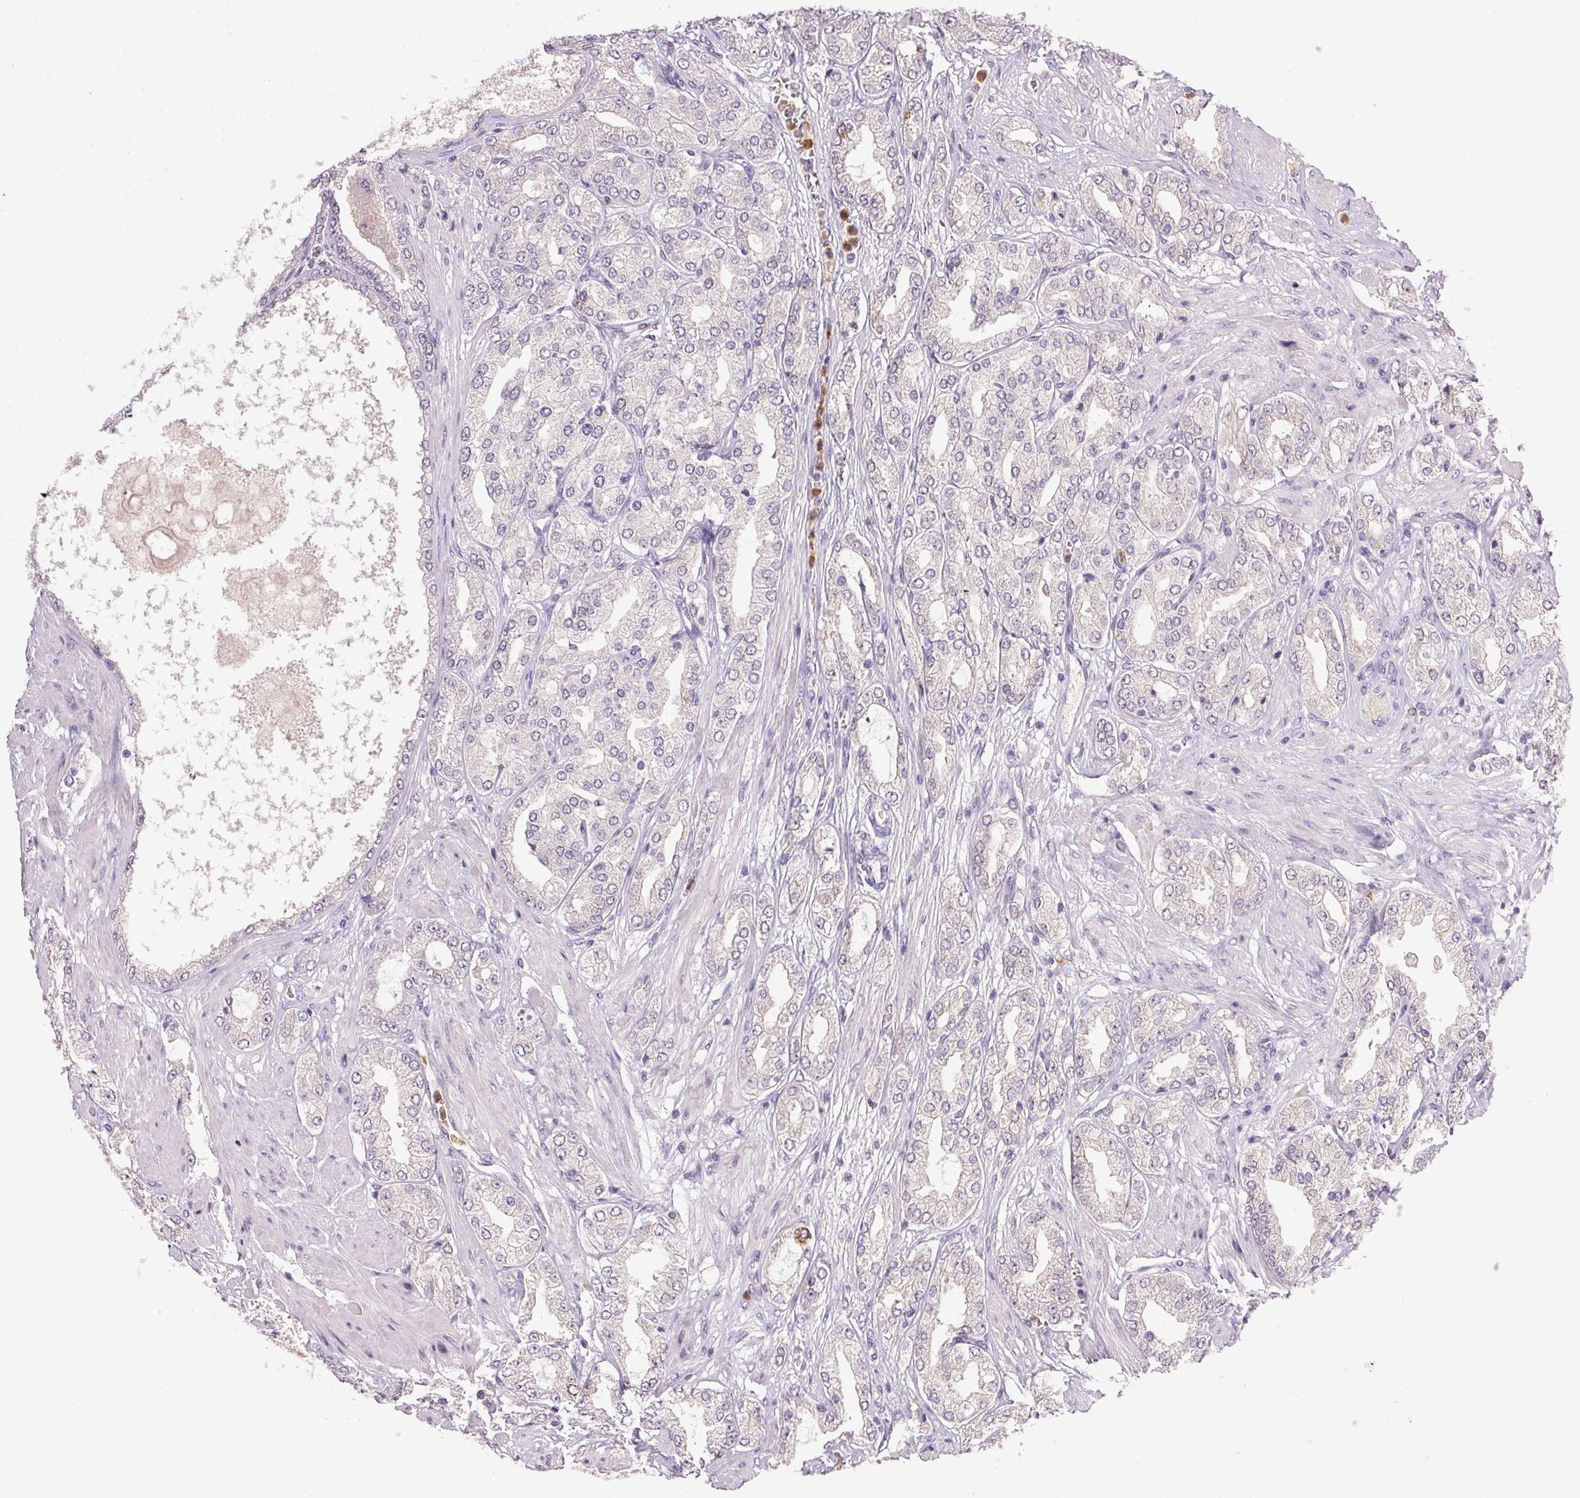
{"staining": {"intensity": "negative", "quantity": "none", "location": "none"}, "tissue": "prostate cancer", "cell_type": "Tumor cells", "image_type": "cancer", "snomed": [{"axis": "morphology", "description": "Adenocarcinoma, High grade"}, {"axis": "topography", "description": "Prostate"}], "caption": "A high-resolution micrograph shows immunohistochemistry staining of prostate adenocarcinoma (high-grade), which displays no significant positivity in tumor cells. (Immunohistochemistry, brightfield microscopy, high magnification).", "gene": "TRDN", "patient": {"sex": "male", "age": 68}}